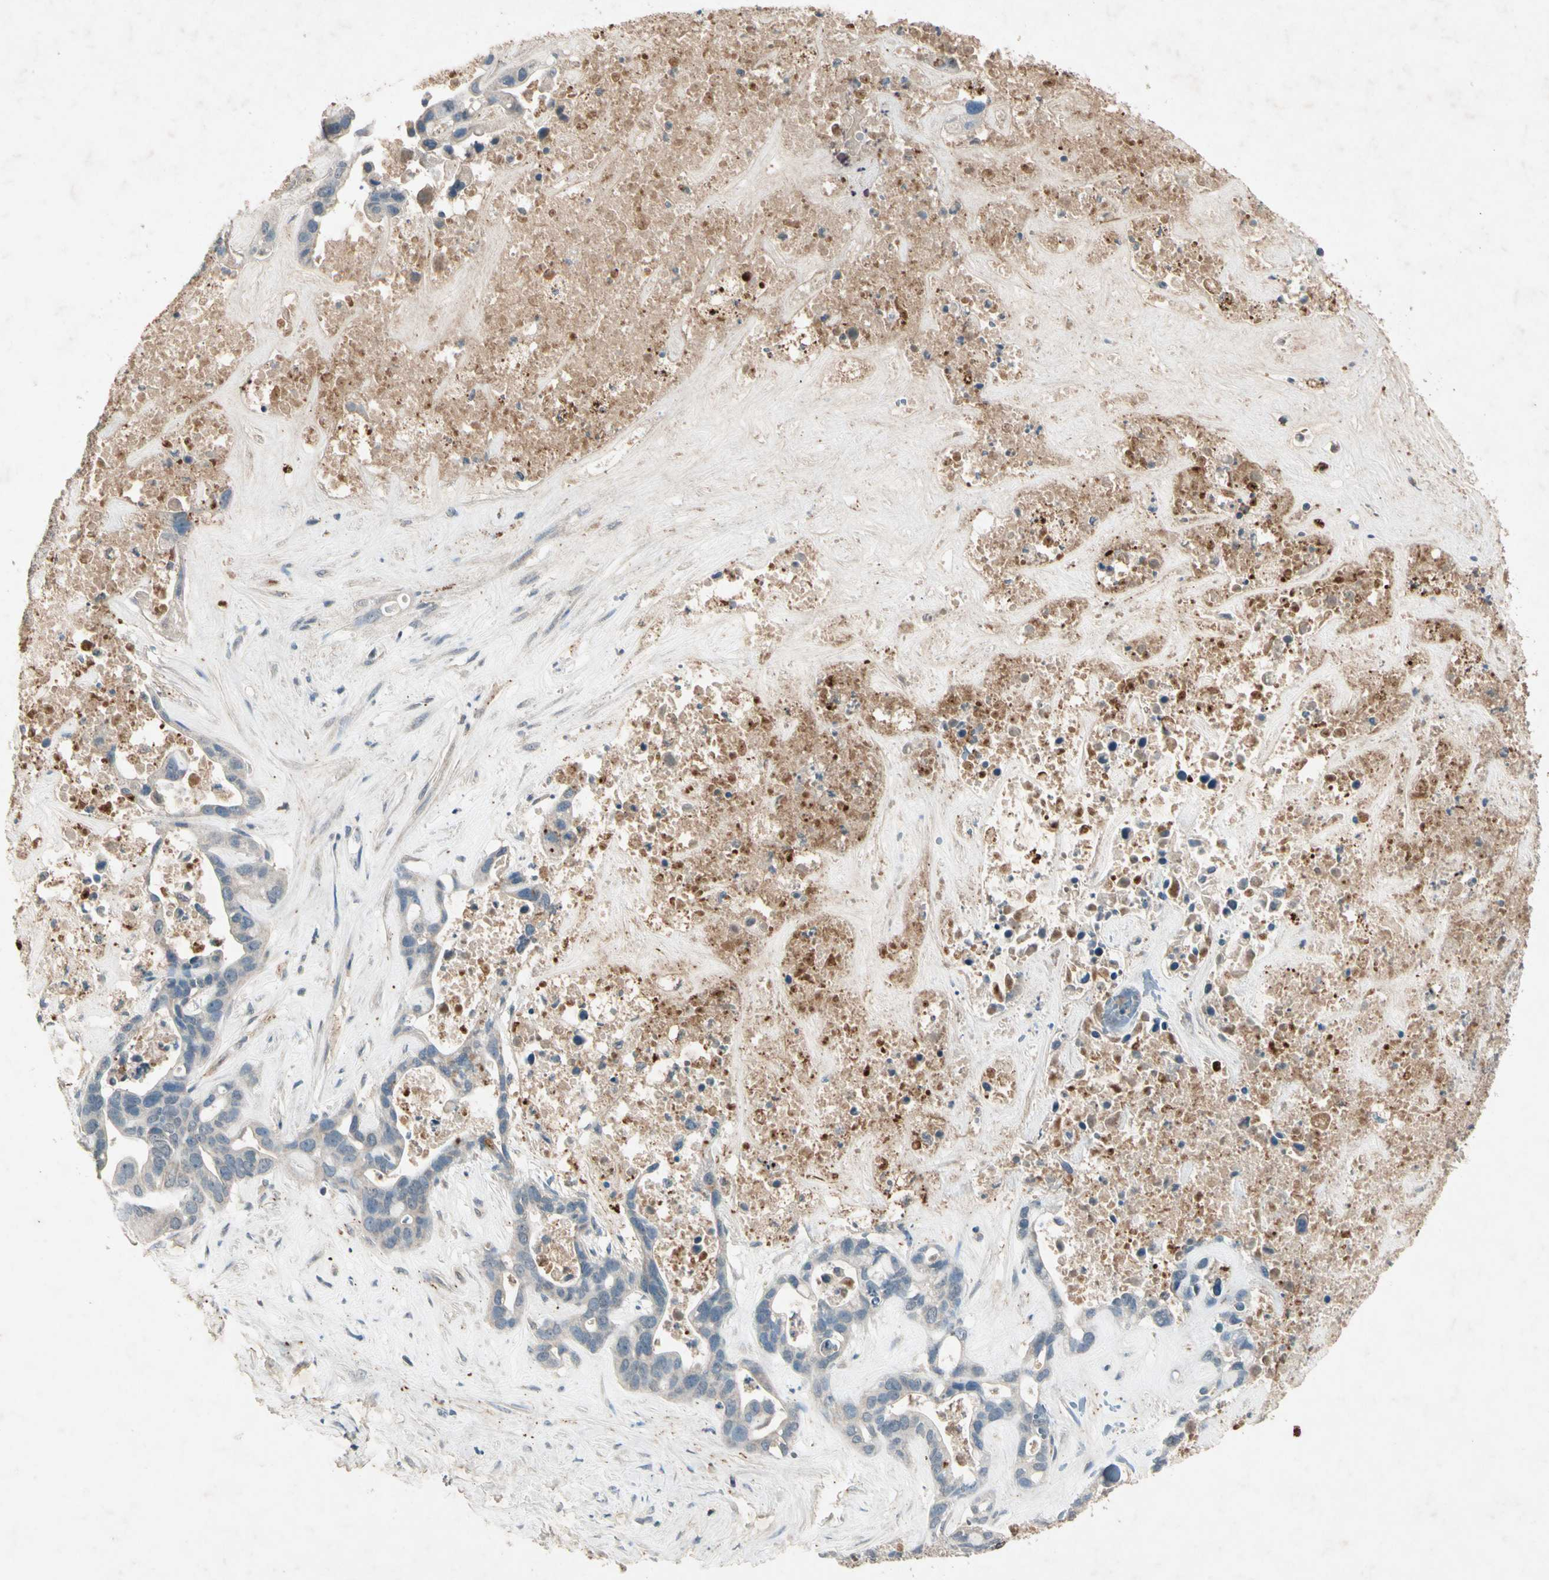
{"staining": {"intensity": "weak", "quantity": "<25%", "location": "cytoplasmic/membranous"}, "tissue": "liver cancer", "cell_type": "Tumor cells", "image_type": "cancer", "snomed": [{"axis": "morphology", "description": "Cholangiocarcinoma"}, {"axis": "topography", "description": "Liver"}], "caption": "The photomicrograph reveals no significant positivity in tumor cells of liver cancer (cholangiocarcinoma).", "gene": "GPLD1", "patient": {"sex": "female", "age": 65}}